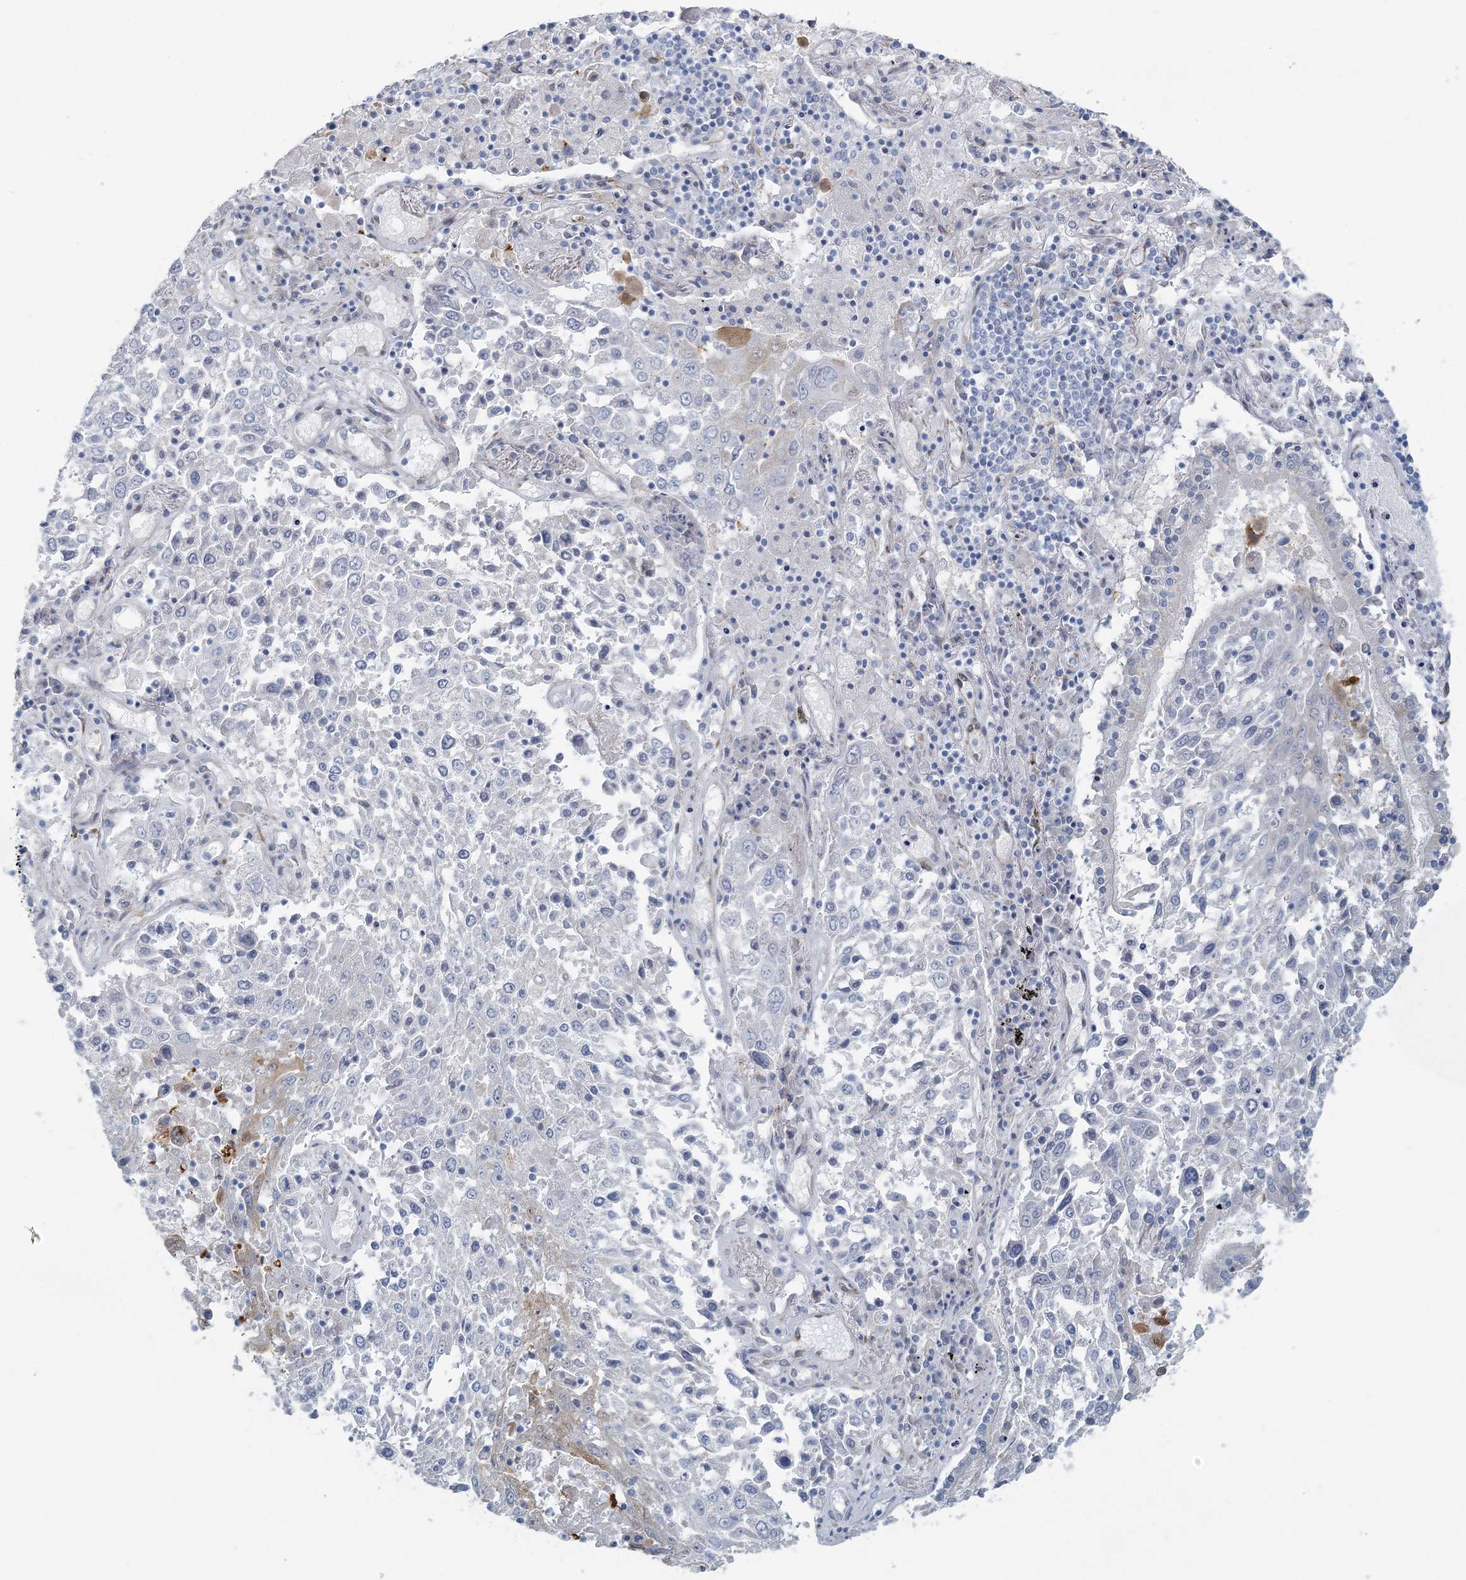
{"staining": {"intensity": "negative", "quantity": "none", "location": "none"}, "tissue": "lung cancer", "cell_type": "Tumor cells", "image_type": "cancer", "snomed": [{"axis": "morphology", "description": "Squamous cell carcinoma, NOS"}, {"axis": "topography", "description": "Lung"}], "caption": "Protein analysis of lung cancer (squamous cell carcinoma) shows no significant expression in tumor cells.", "gene": "CMBL", "patient": {"sex": "male", "age": 65}}